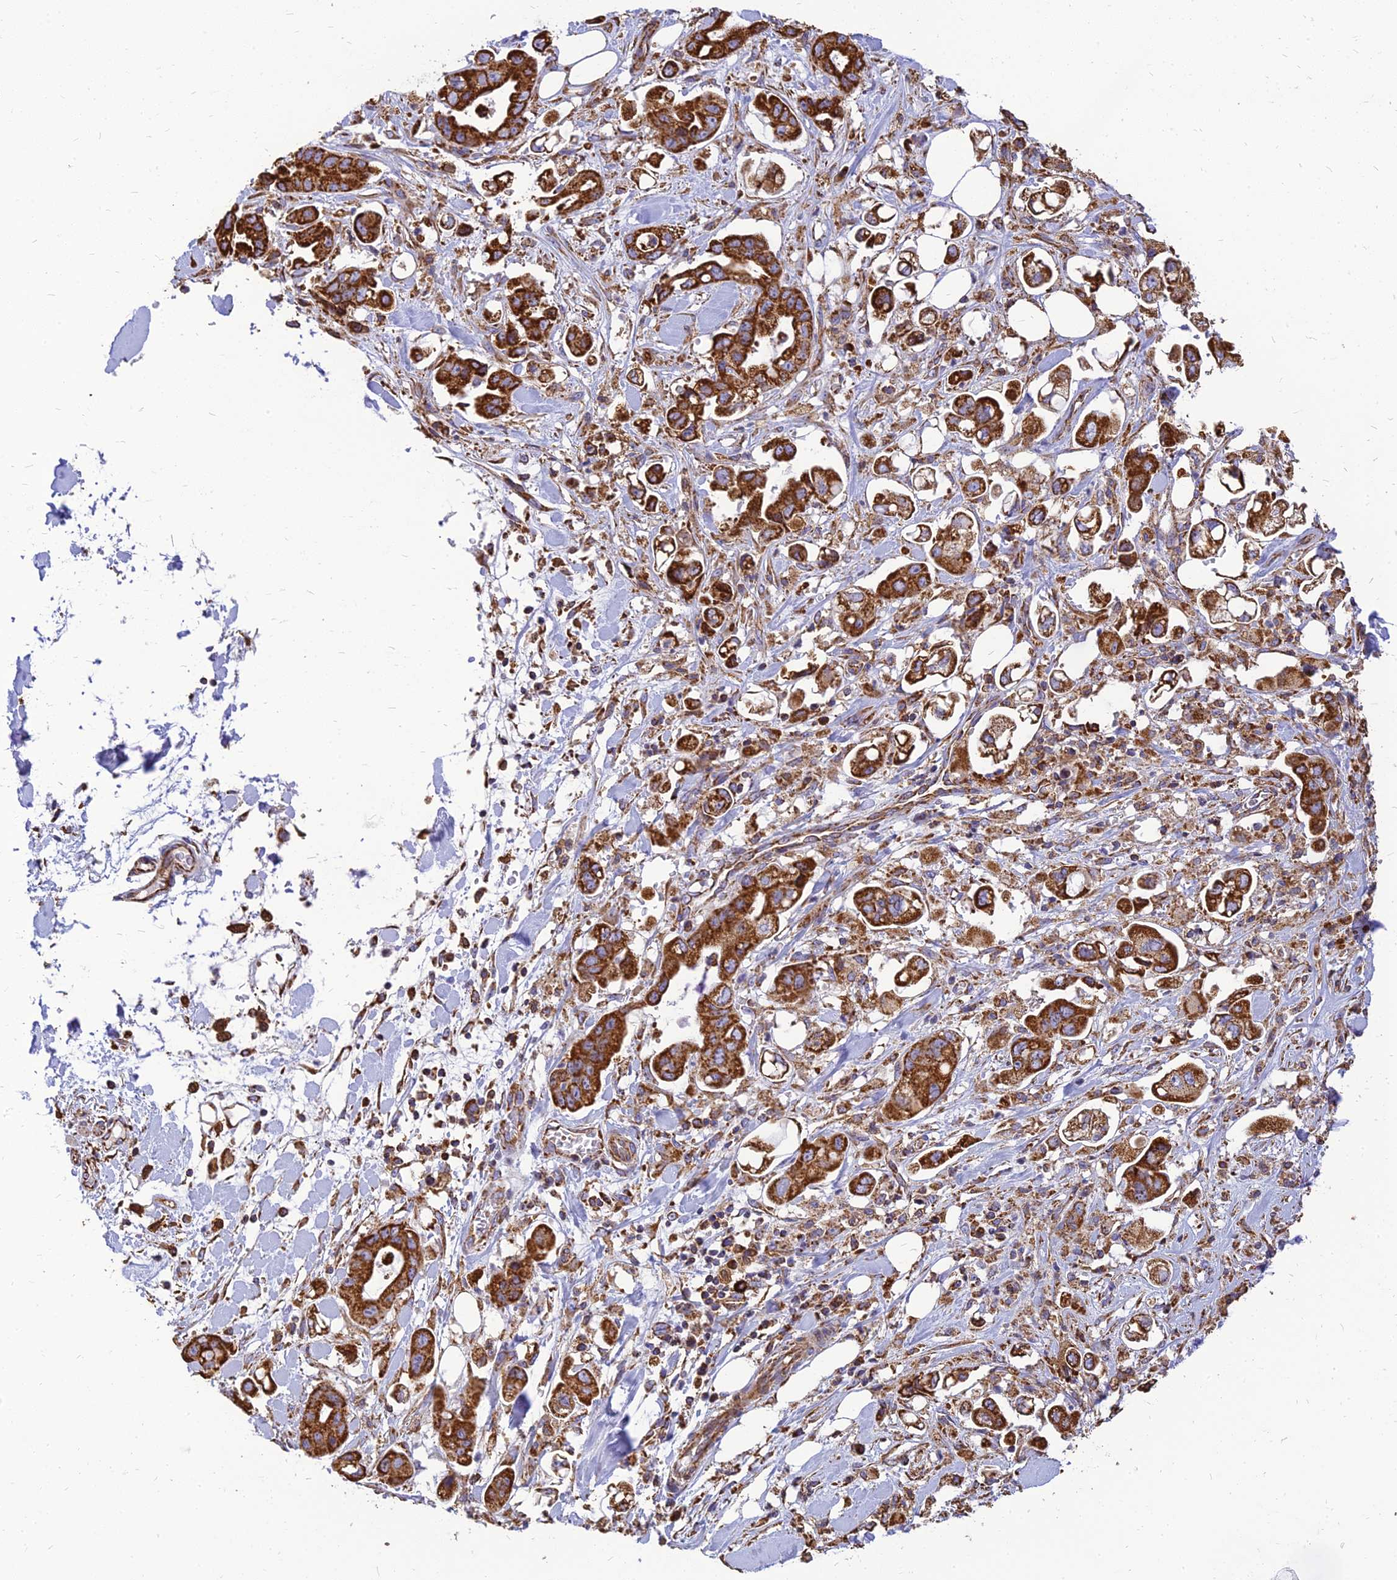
{"staining": {"intensity": "strong", "quantity": ">75%", "location": "cytoplasmic/membranous"}, "tissue": "stomach cancer", "cell_type": "Tumor cells", "image_type": "cancer", "snomed": [{"axis": "morphology", "description": "Adenocarcinoma, NOS"}, {"axis": "topography", "description": "Stomach"}], "caption": "Protein expression analysis of human stomach adenocarcinoma reveals strong cytoplasmic/membranous staining in about >75% of tumor cells. The staining was performed using DAB (3,3'-diaminobenzidine) to visualize the protein expression in brown, while the nuclei were stained in blue with hematoxylin (Magnification: 20x).", "gene": "THUMPD2", "patient": {"sex": "male", "age": 62}}